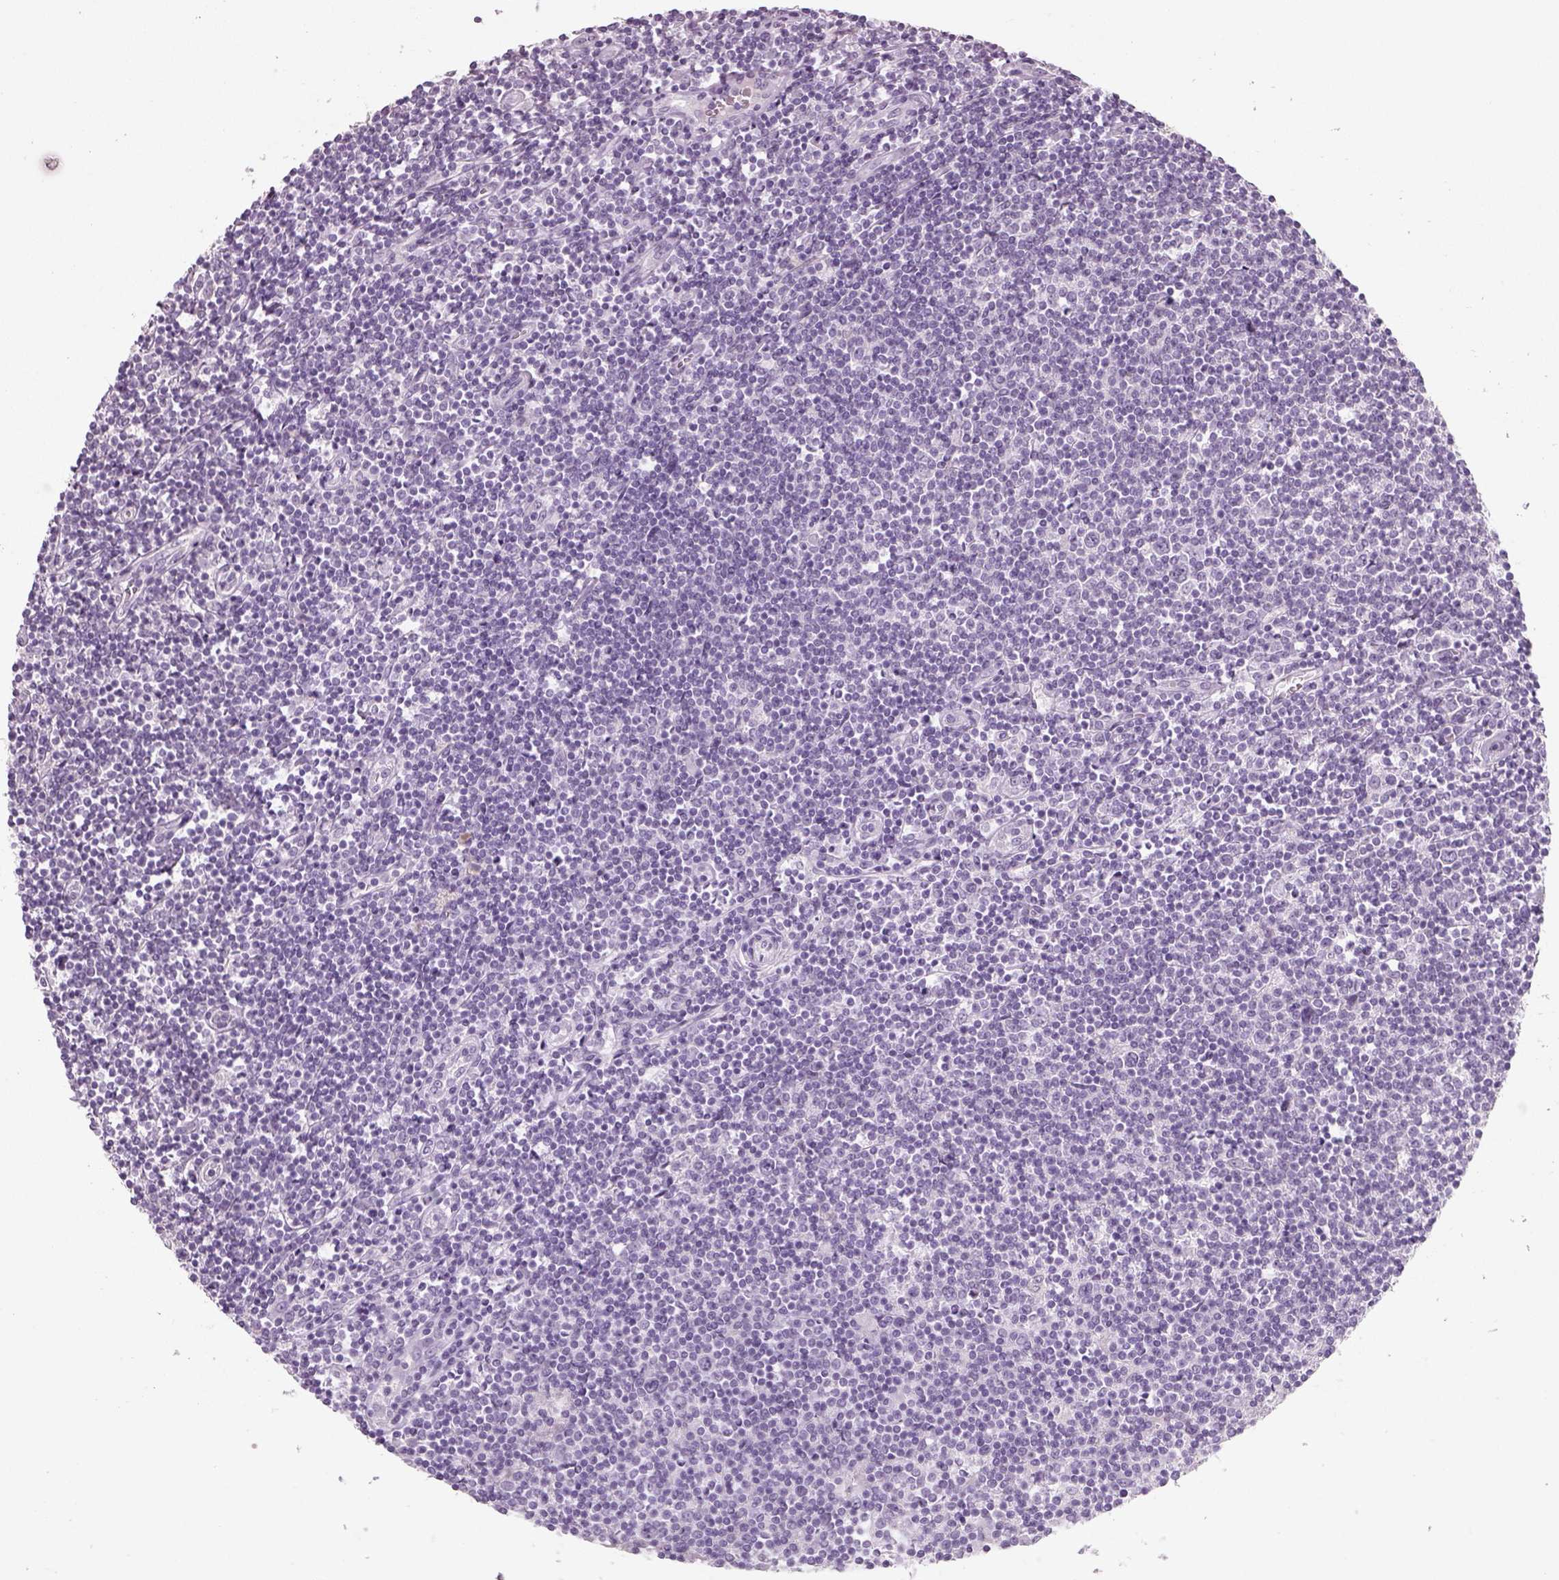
{"staining": {"intensity": "negative", "quantity": "none", "location": "none"}, "tissue": "lymphoma", "cell_type": "Tumor cells", "image_type": "cancer", "snomed": [{"axis": "morphology", "description": "Hodgkin's disease, NOS"}, {"axis": "topography", "description": "Lymph node"}], "caption": "The immunohistochemistry image has no significant expression in tumor cells of Hodgkin's disease tissue.", "gene": "SLC6A2", "patient": {"sex": "male", "age": 40}}